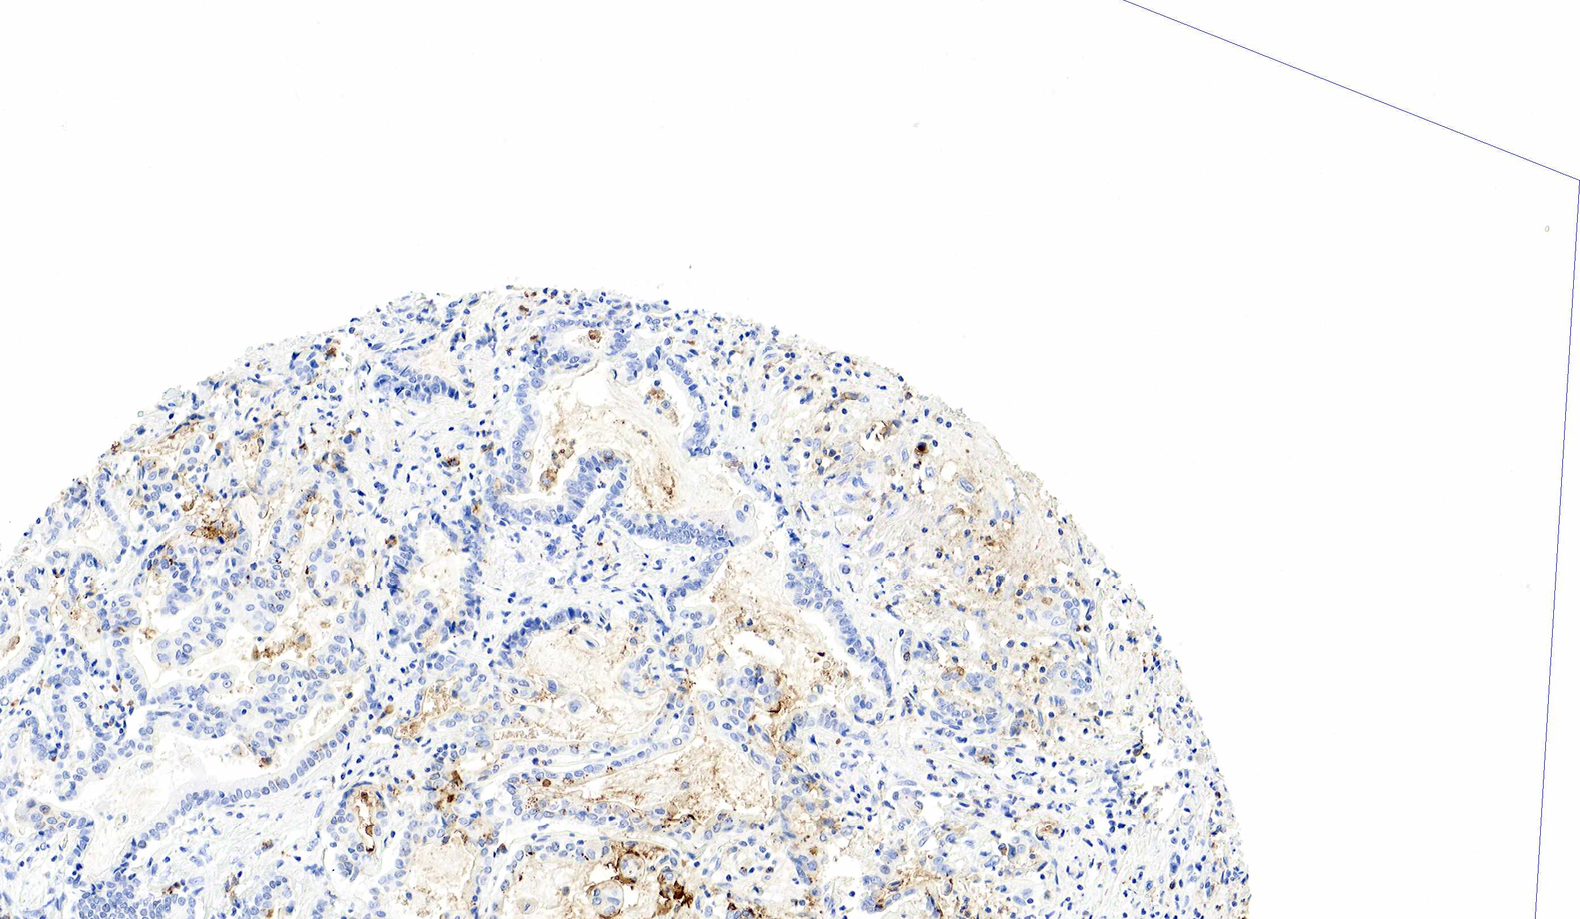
{"staining": {"intensity": "moderate", "quantity": "<25%", "location": "cytoplasmic/membranous"}, "tissue": "liver cancer", "cell_type": "Tumor cells", "image_type": "cancer", "snomed": [{"axis": "morphology", "description": "Cholangiocarcinoma"}, {"axis": "topography", "description": "Liver"}], "caption": "Liver cancer (cholangiocarcinoma) was stained to show a protein in brown. There is low levels of moderate cytoplasmic/membranous positivity in approximately <25% of tumor cells.", "gene": "FUT4", "patient": {"sex": "male", "age": 57}}